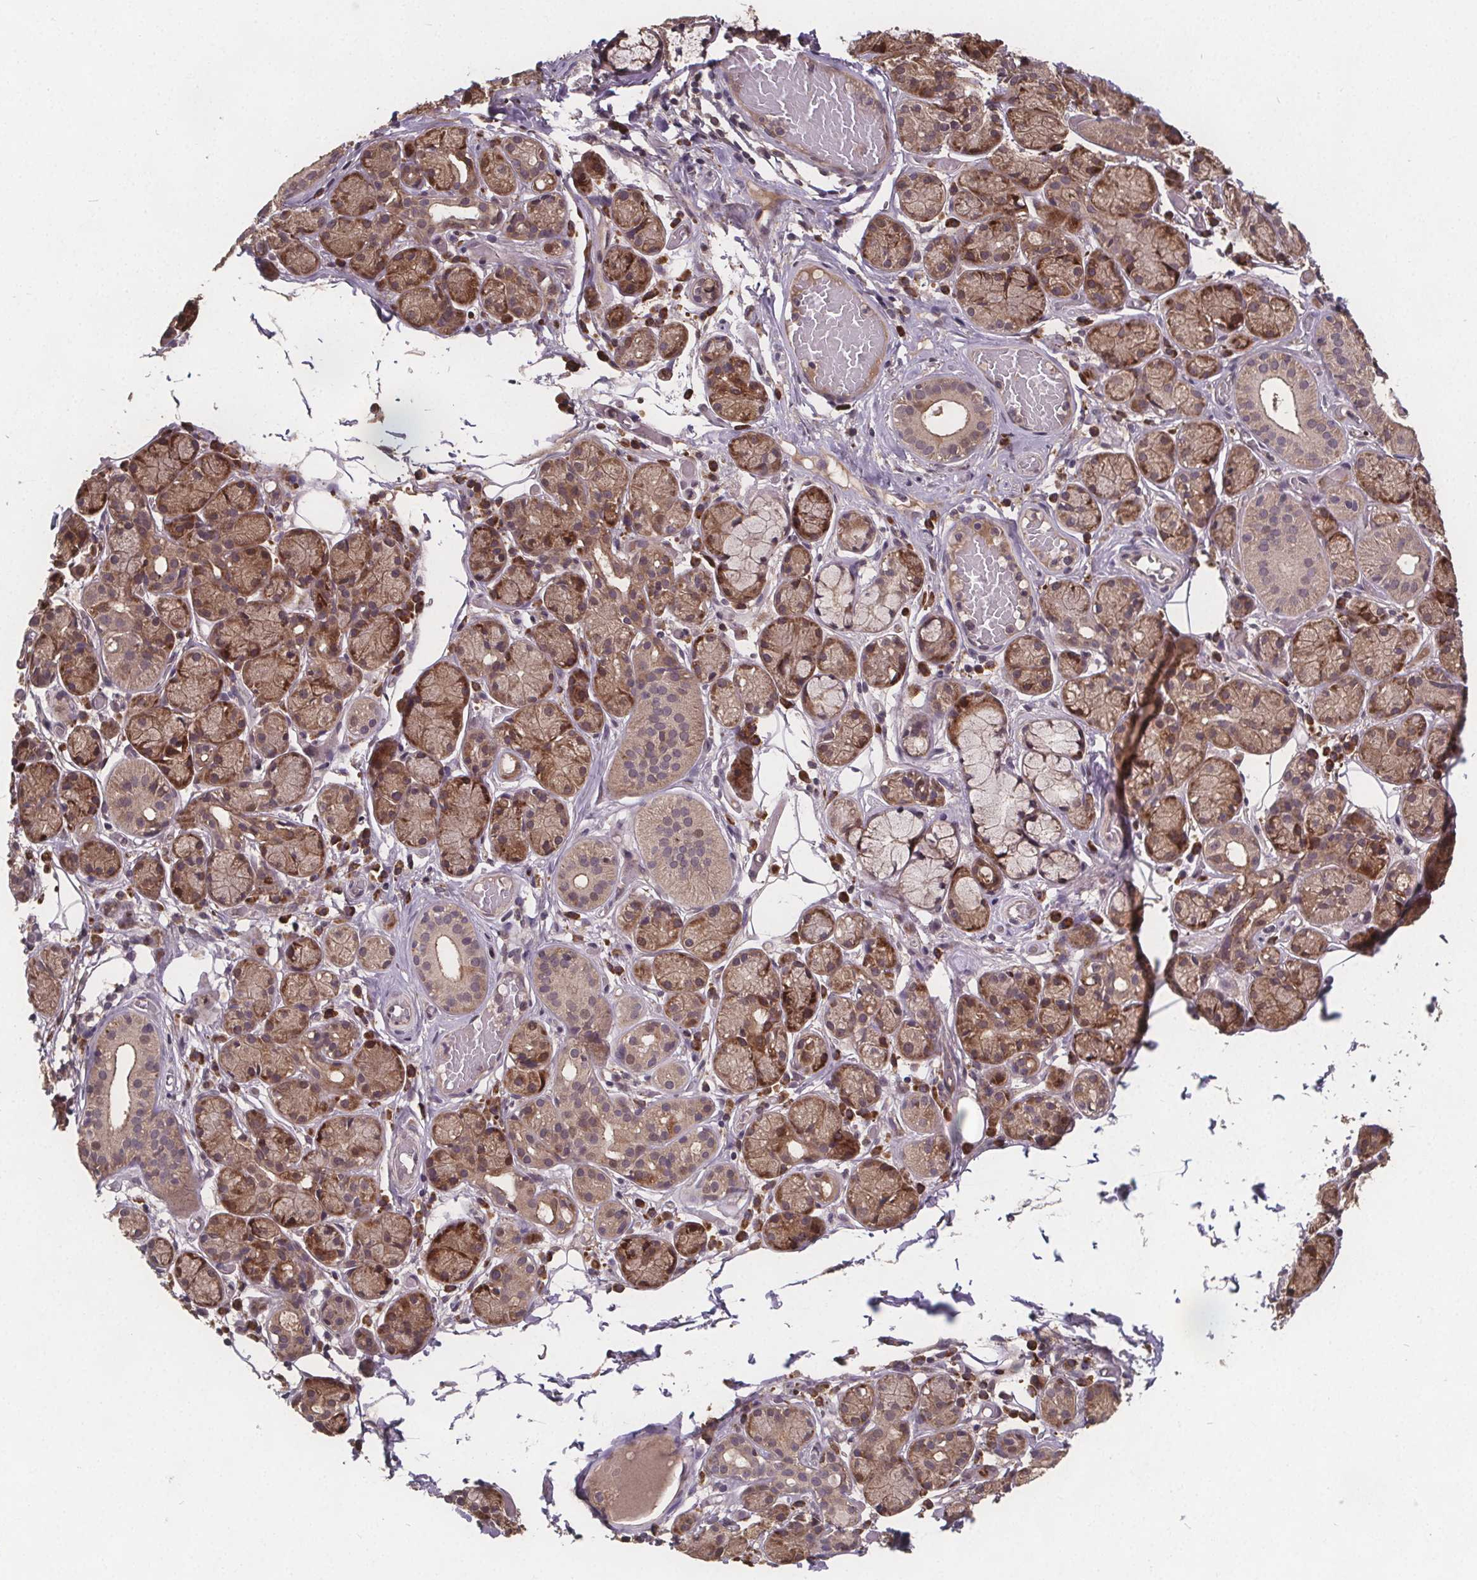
{"staining": {"intensity": "moderate", "quantity": ">75%", "location": "cytoplasmic/membranous,nuclear"}, "tissue": "salivary gland", "cell_type": "Glandular cells", "image_type": "normal", "snomed": [{"axis": "morphology", "description": "Normal tissue, NOS"}, {"axis": "topography", "description": "Salivary gland"}, {"axis": "topography", "description": "Peripheral nerve tissue"}], "caption": "This photomicrograph shows unremarkable salivary gland stained with immunohistochemistry (IHC) to label a protein in brown. The cytoplasmic/membranous,nuclear of glandular cells show moderate positivity for the protein. Nuclei are counter-stained blue.", "gene": "USP9X", "patient": {"sex": "male", "age": 71}}